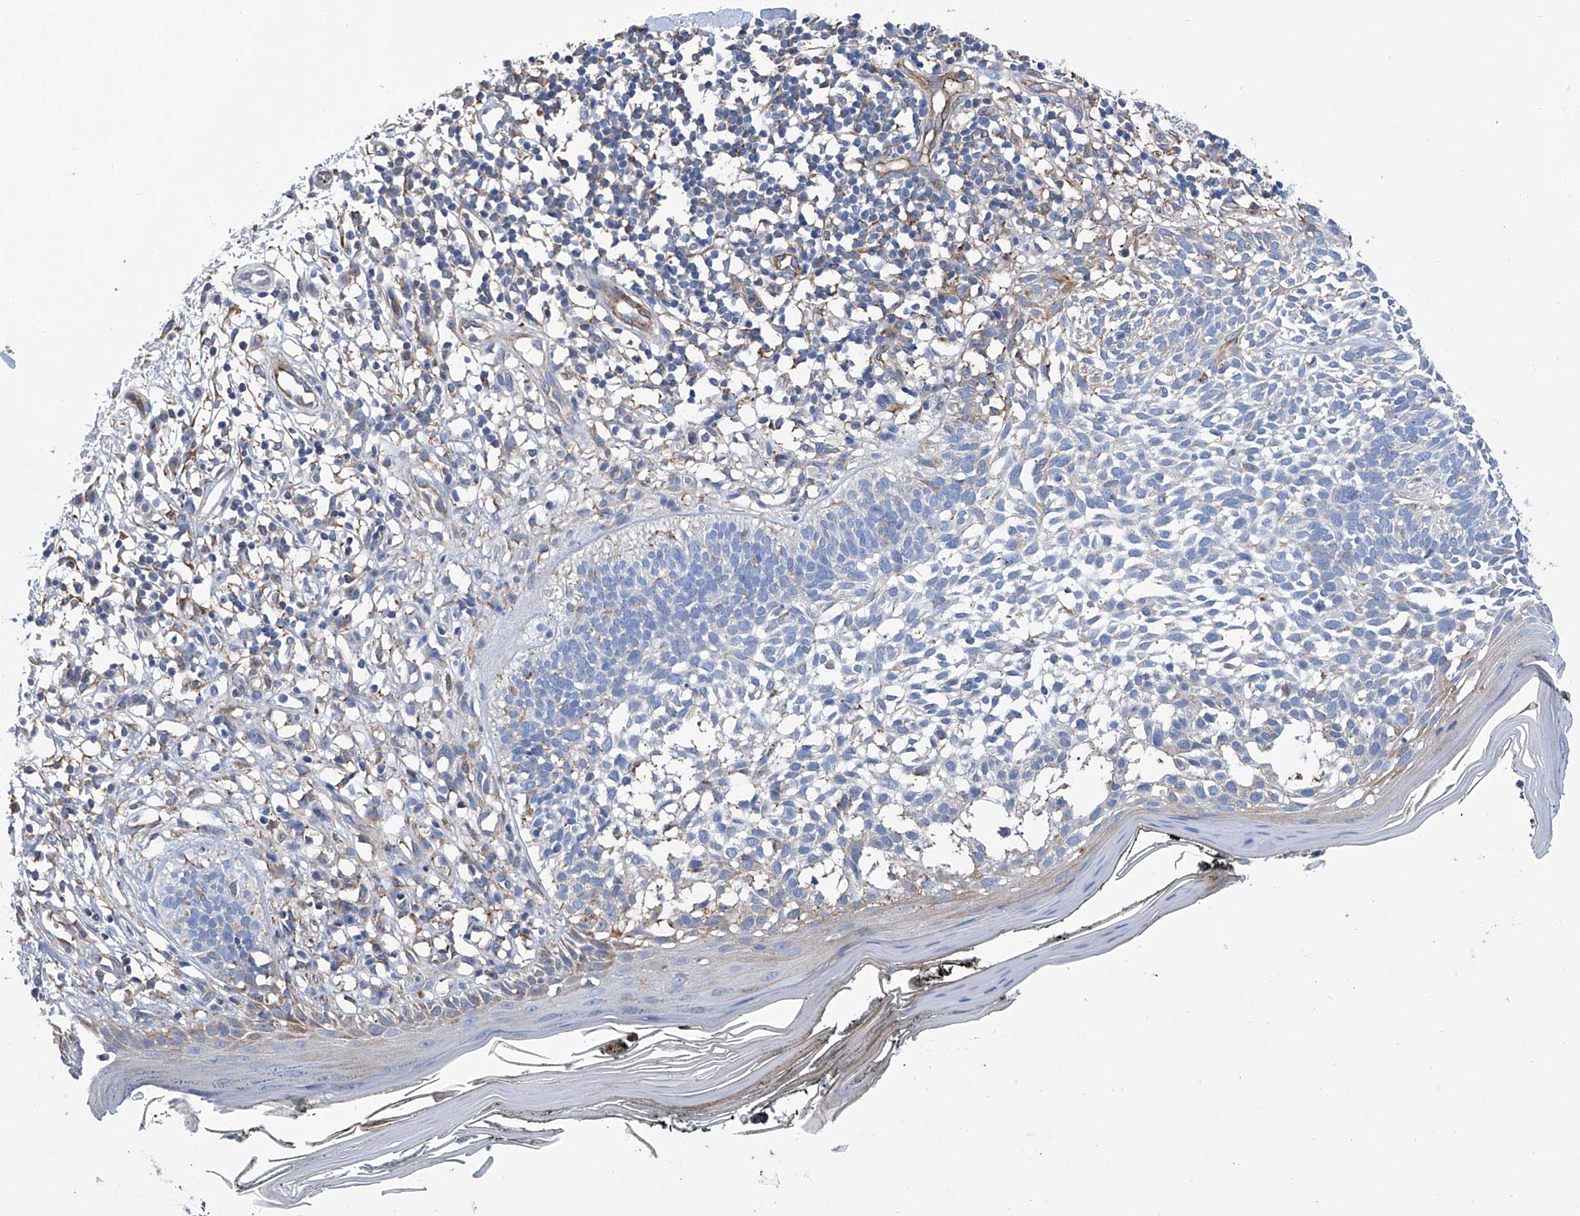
{"staining": {"intensity": "negative", "quantity": "none", "location": "none"}, "tissue": "skin cancer", "cell_type": "Tumor cells", "image_type": "cancer", "snomed": [{"axis": "morphology", "description": "Basal cell carcinoma"}, {"axis": "topography", "description": "Skin"}], "caption": "IHC histopathology image of neoplastic tissue: skin basal cell carcinoma stained with DAB demonstrates no significant protein expression in tumor cells. (Immunohistochemistry (ihc), brightfield microscopy, high magnification).", "gene": "GPT", "patient": {"sex": "female", "age": 64}}